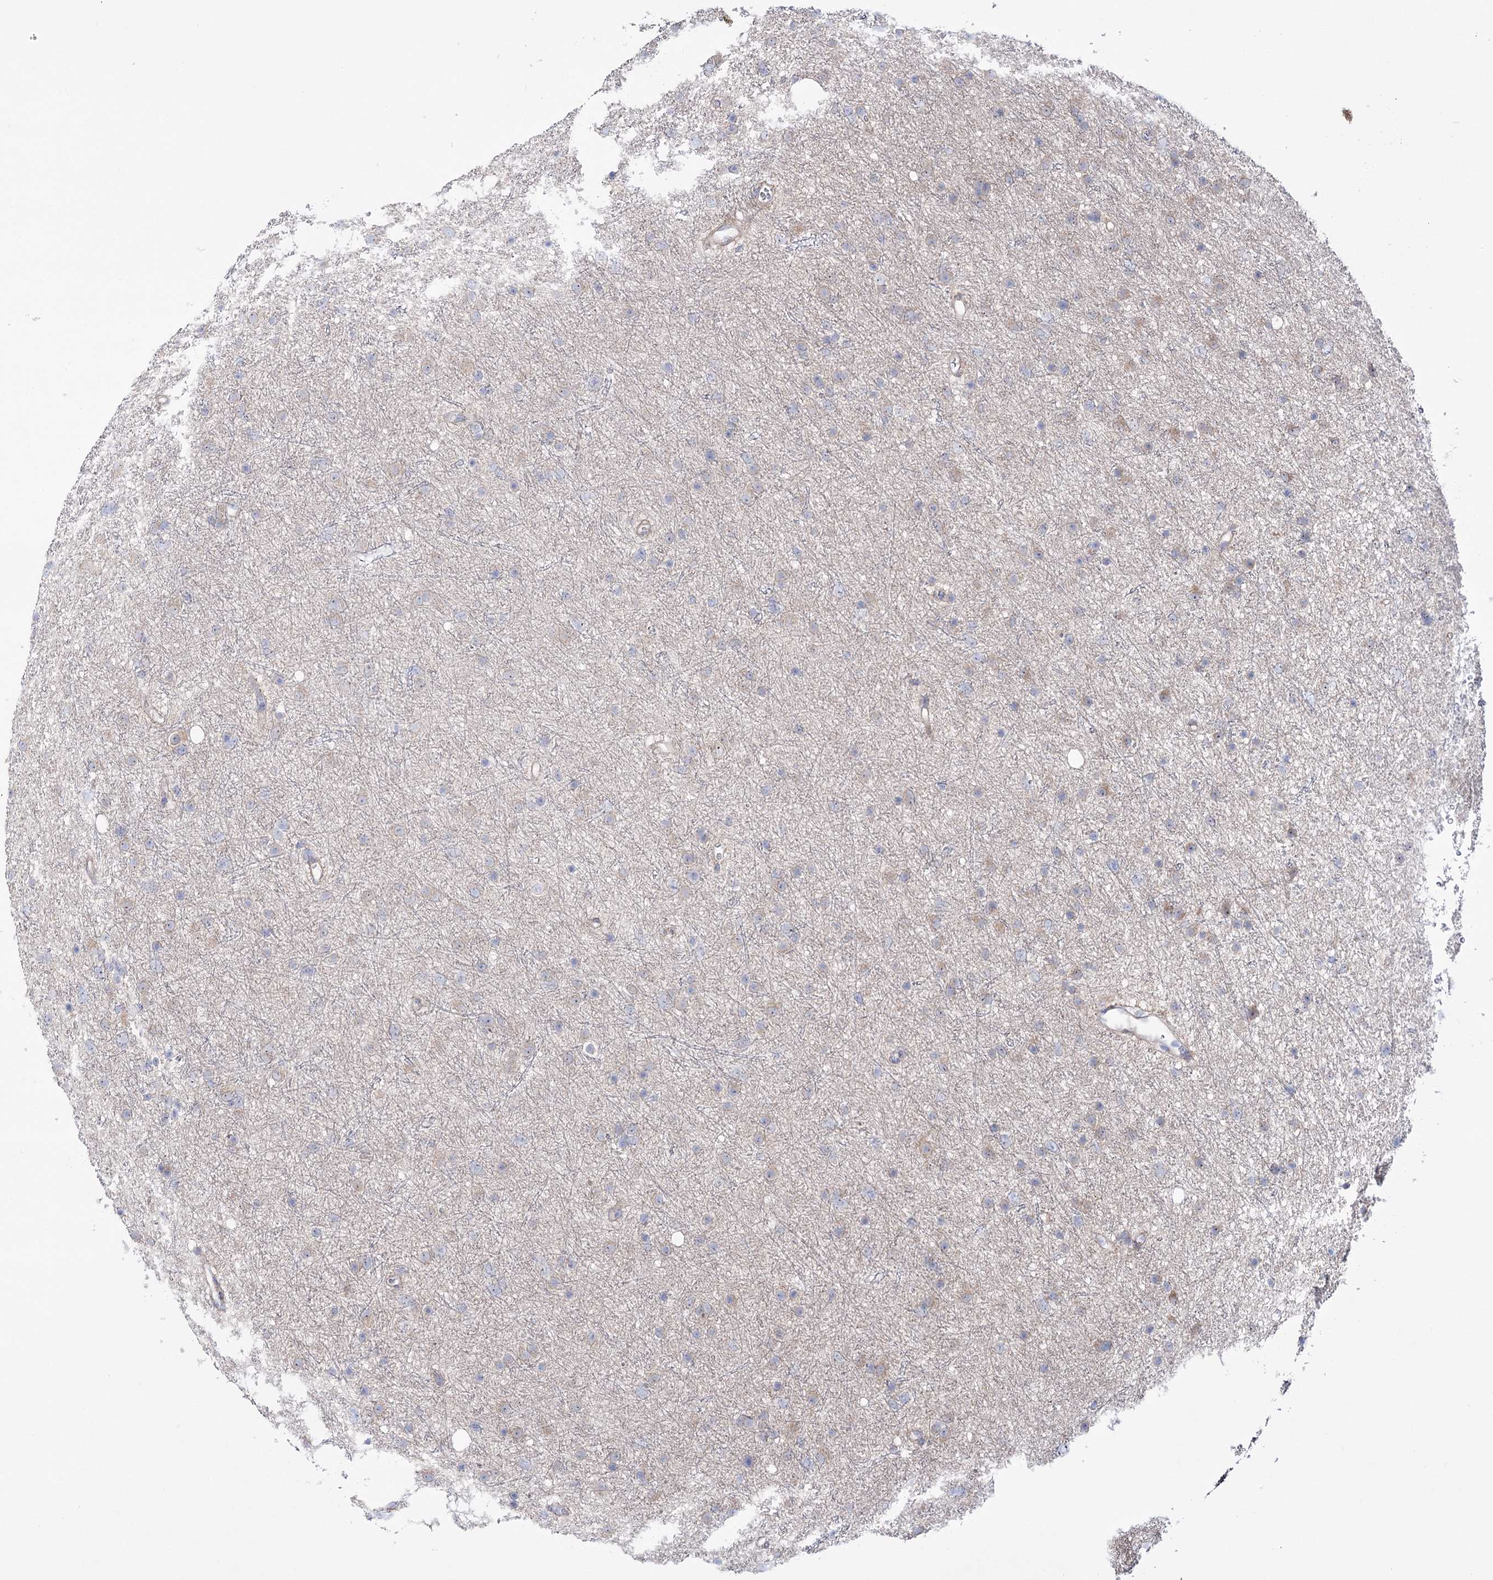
{"staining": {"intensity": "negative", "quantity": "none", "location": "none"}, "tissue": "glioma", "cell_type": "Tumor cells", "image_type": "cancer", "snomed": [{"axis": "morphology", "description": "Glioma, malignant, Low grade"}, {"axis": "topography", "description": "Cerebral cortex"}], "caption": "Human low-grade glioma (malignant) stained for a protein using immunohistochemistry demonstrates no expression in tumor cells.", "gene": "METTL5", "patient": {"sex": "female", "age": 39}}